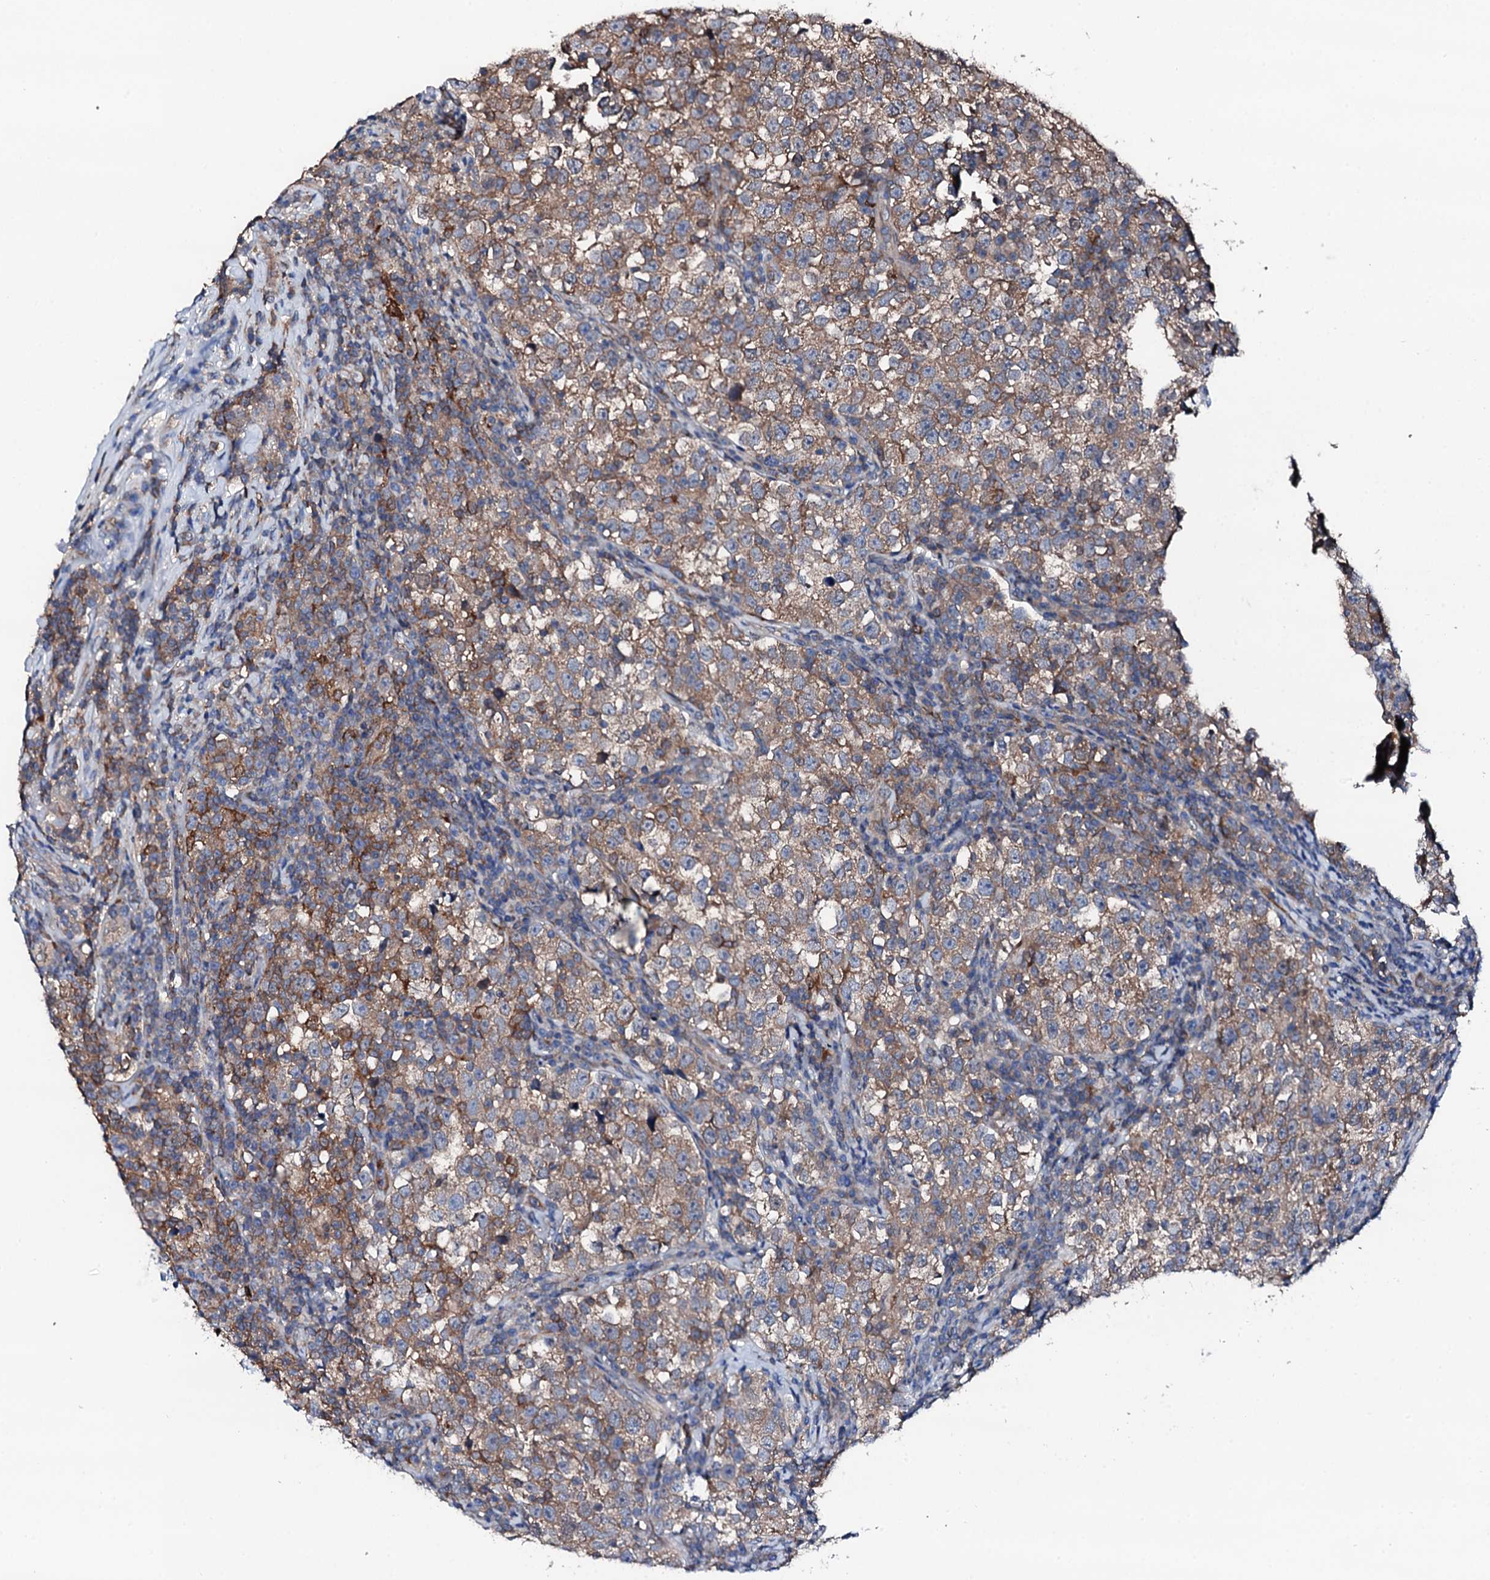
{"staining": {"intensity": "moderate", "quantity": "25%-75%", "location": "cytoplasmic/membranous"}, "tissue": "testis cancer", "cell_type": "Tumor cells", "image_type": "cancer", "snomed": [{"axis": "morphology", "description": "Normal tissue, NOS"}, {"axis": "morphology", "description": "Seminoma, NOS"}, {"axis": "topography", "description": "Testis"}], "caption": "Immunohistochemistry micrograph of testis cancer (seminoma) stained for a protein (brown), which shows medium levels of moderate cytoplasmic/membranous expression in about 25%-75% of tumor cells.", "gene": "TRAFD1", "patient": {"sex": "male", "age": 43}}